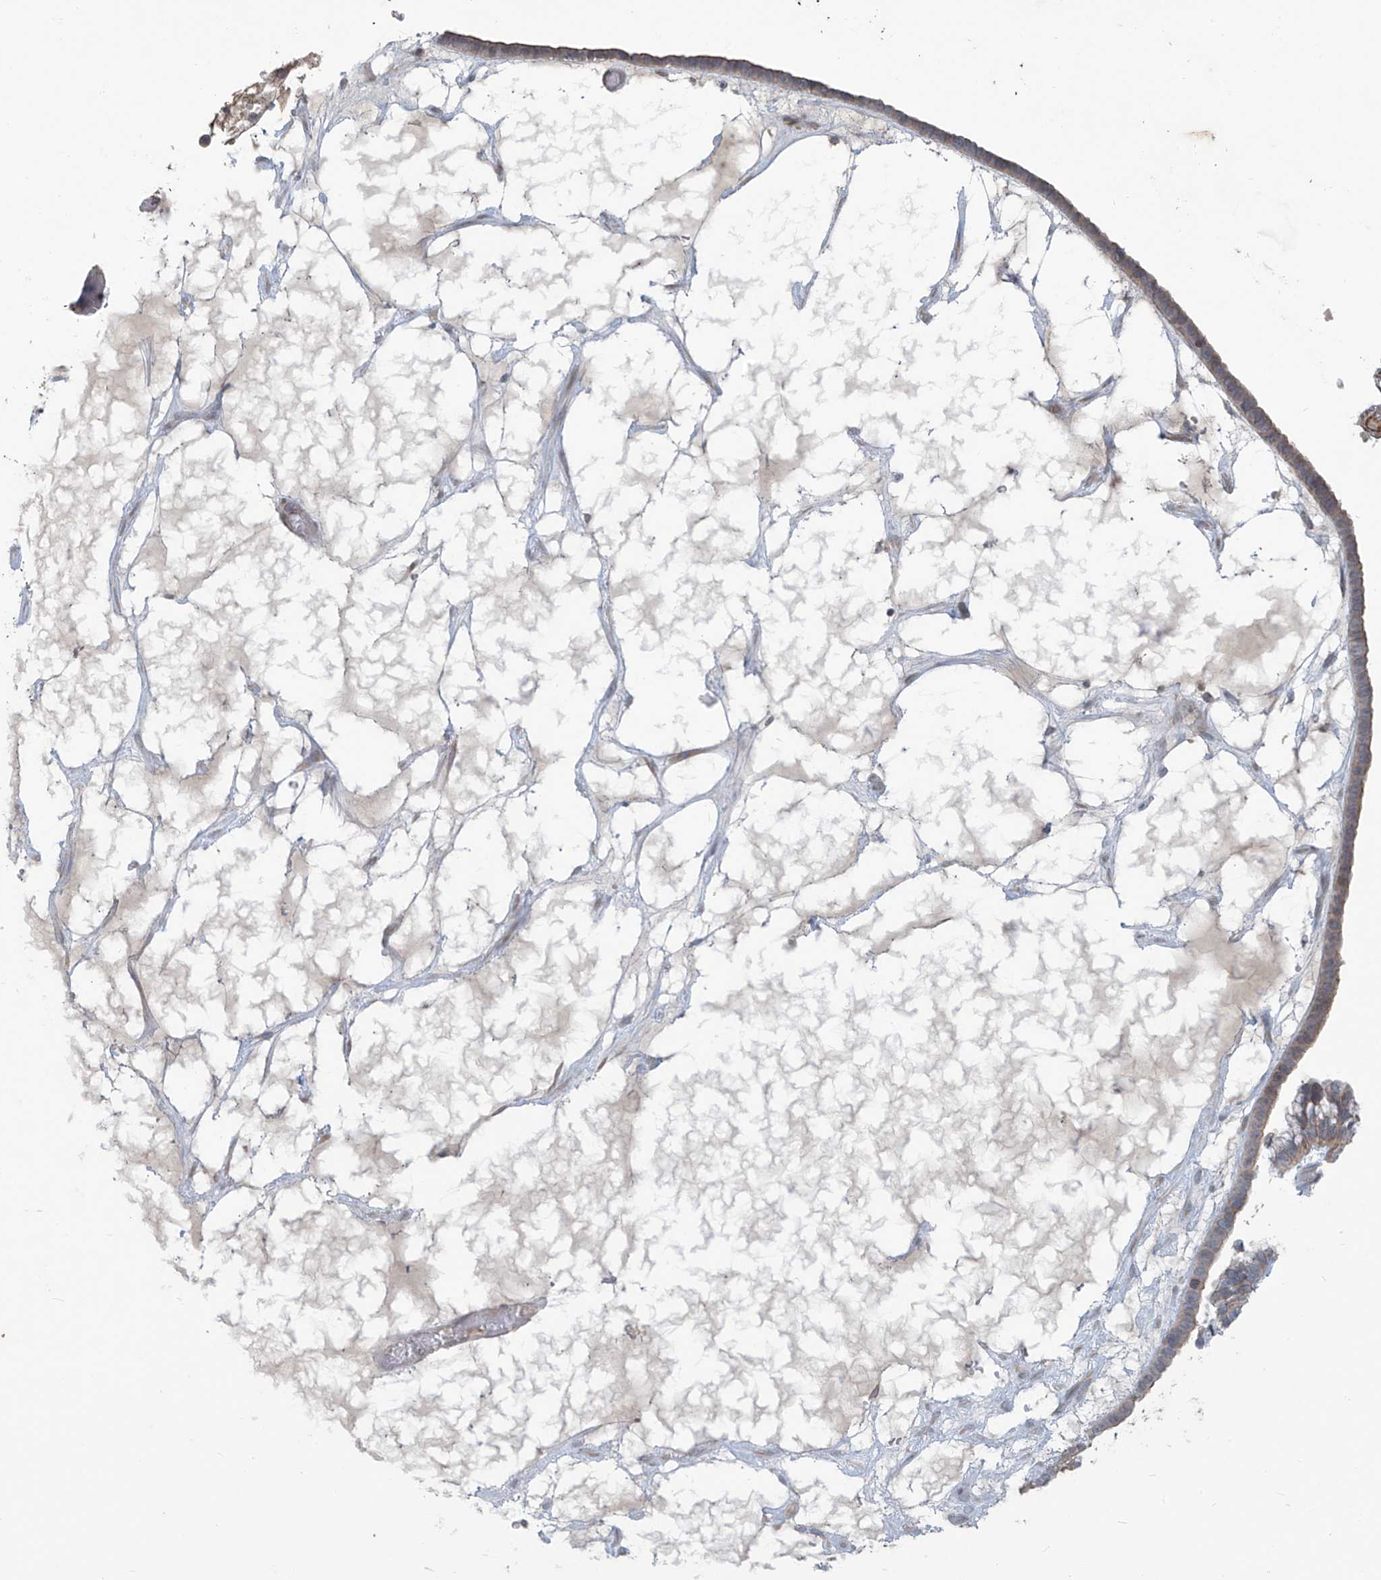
{"staining": {"intensity": "moderate", "quantity": ">75%", "location": "cytoplasmic/membranous"}, "tissue": "ovarian cancer", "cell_type": "Tumor cells", "image_type": "cancer", "snomed": [{"axis": "morphology", "description": "Cystadenocarcinoma, serous, NOS"}, {"axis": "topography", "description": "Ovary"}], "caption": "Human ovarian cancer (serous cystadenocarcinoma) stained with a protein marker reveals moderate staining in tumor cells.", "gene": "MAGIX", "patient": {"sex": "female", "age": 56}}